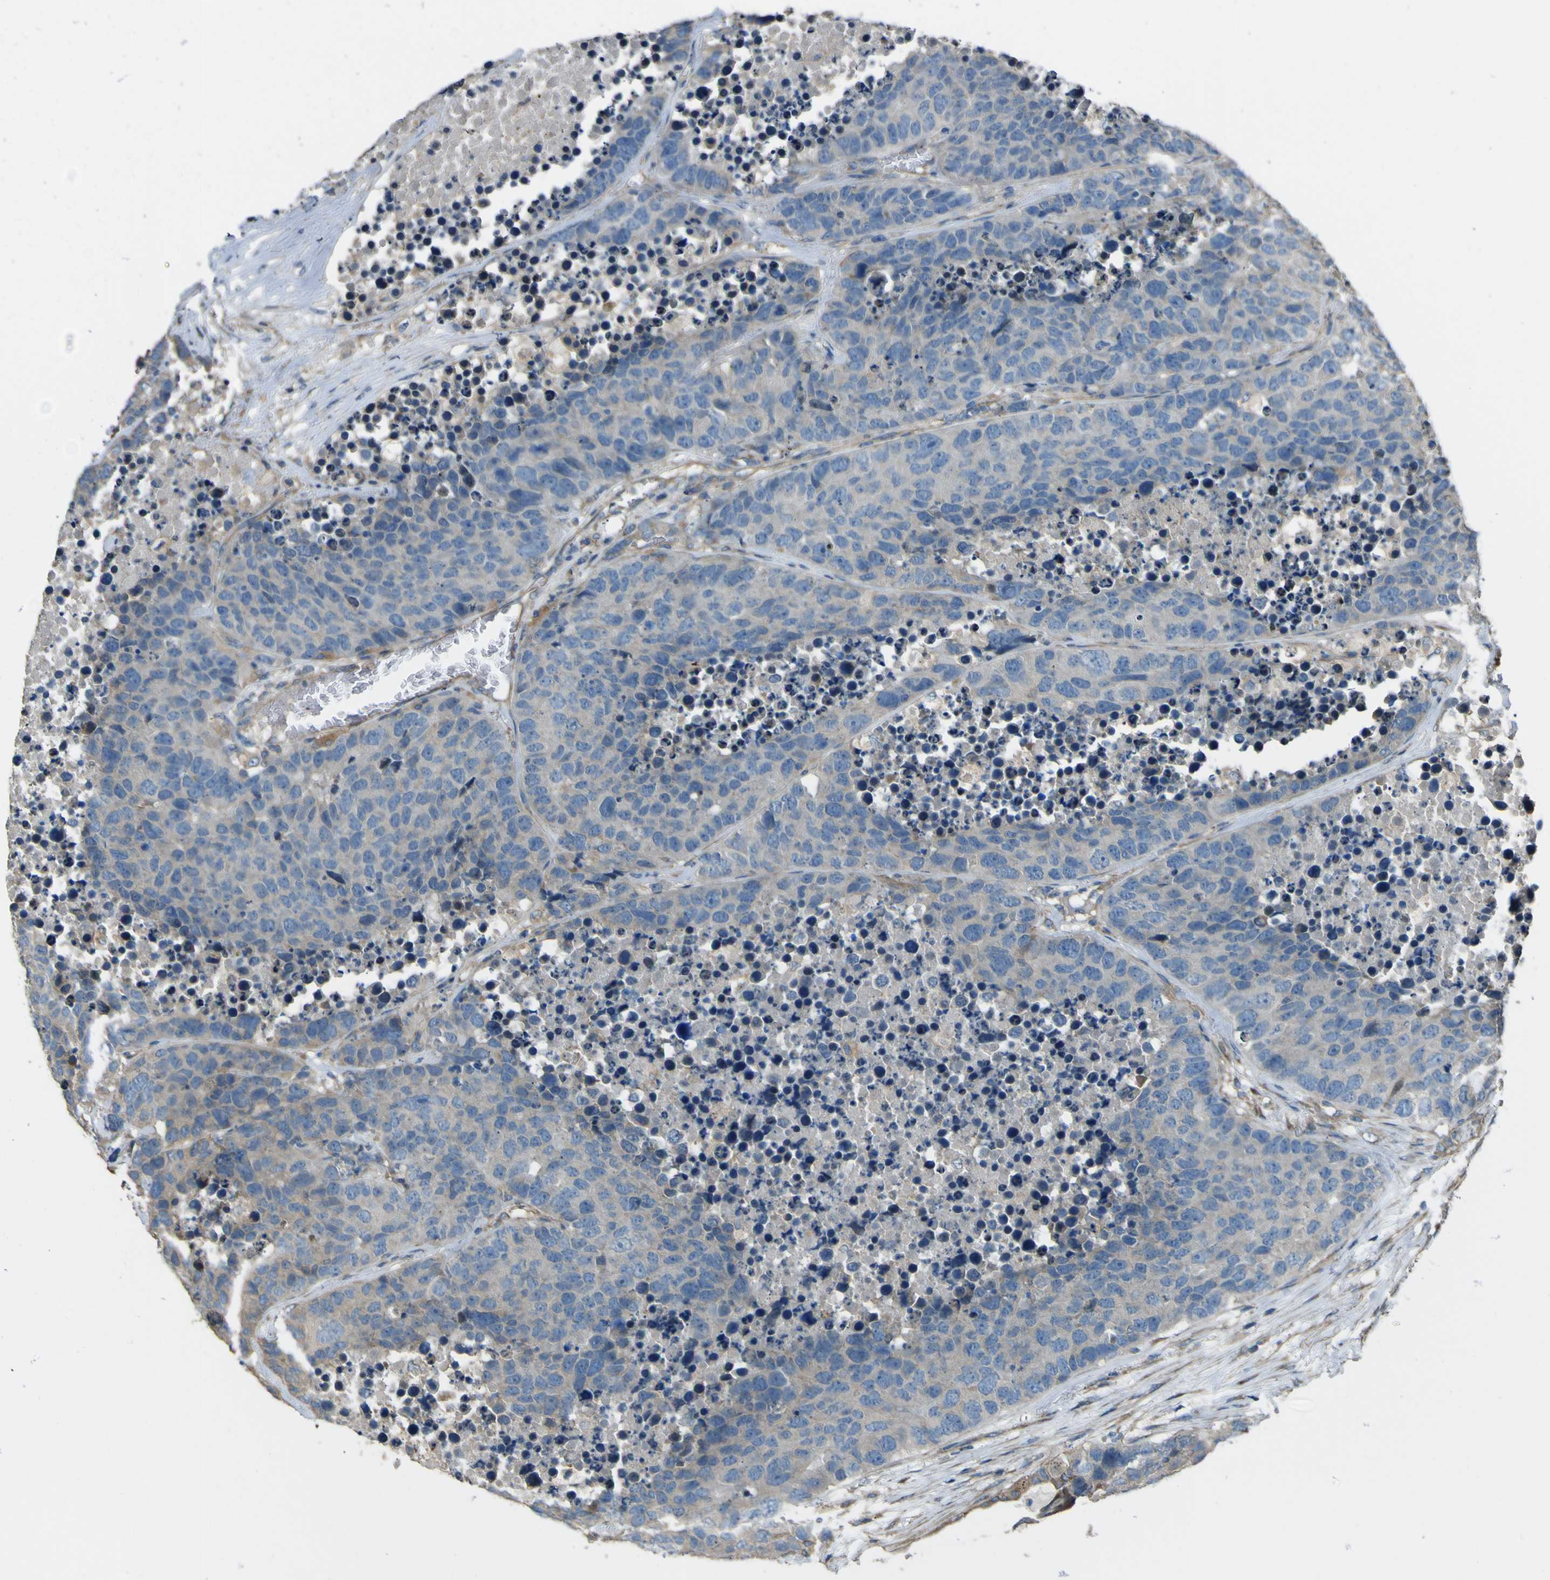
{"staining": {"intensity": "negative", "quantity": "none", "location": "none"}, "tissue": "carcinoid", "cell_type": "Tumor cells", "image_type": "cancer", "snomed": [{"axis": "morphology", "description": "Carcinoid, malignant, NOS"}, {"axis": "topography", "description": "Lung"}], "caption": "A high-resolution micrograph shows IHC staining of carcinoid, which exhibits no significant positivity in tumor cells.", "gene": "NAALADL2", "patient": {"sex": "male", "age": 60}}